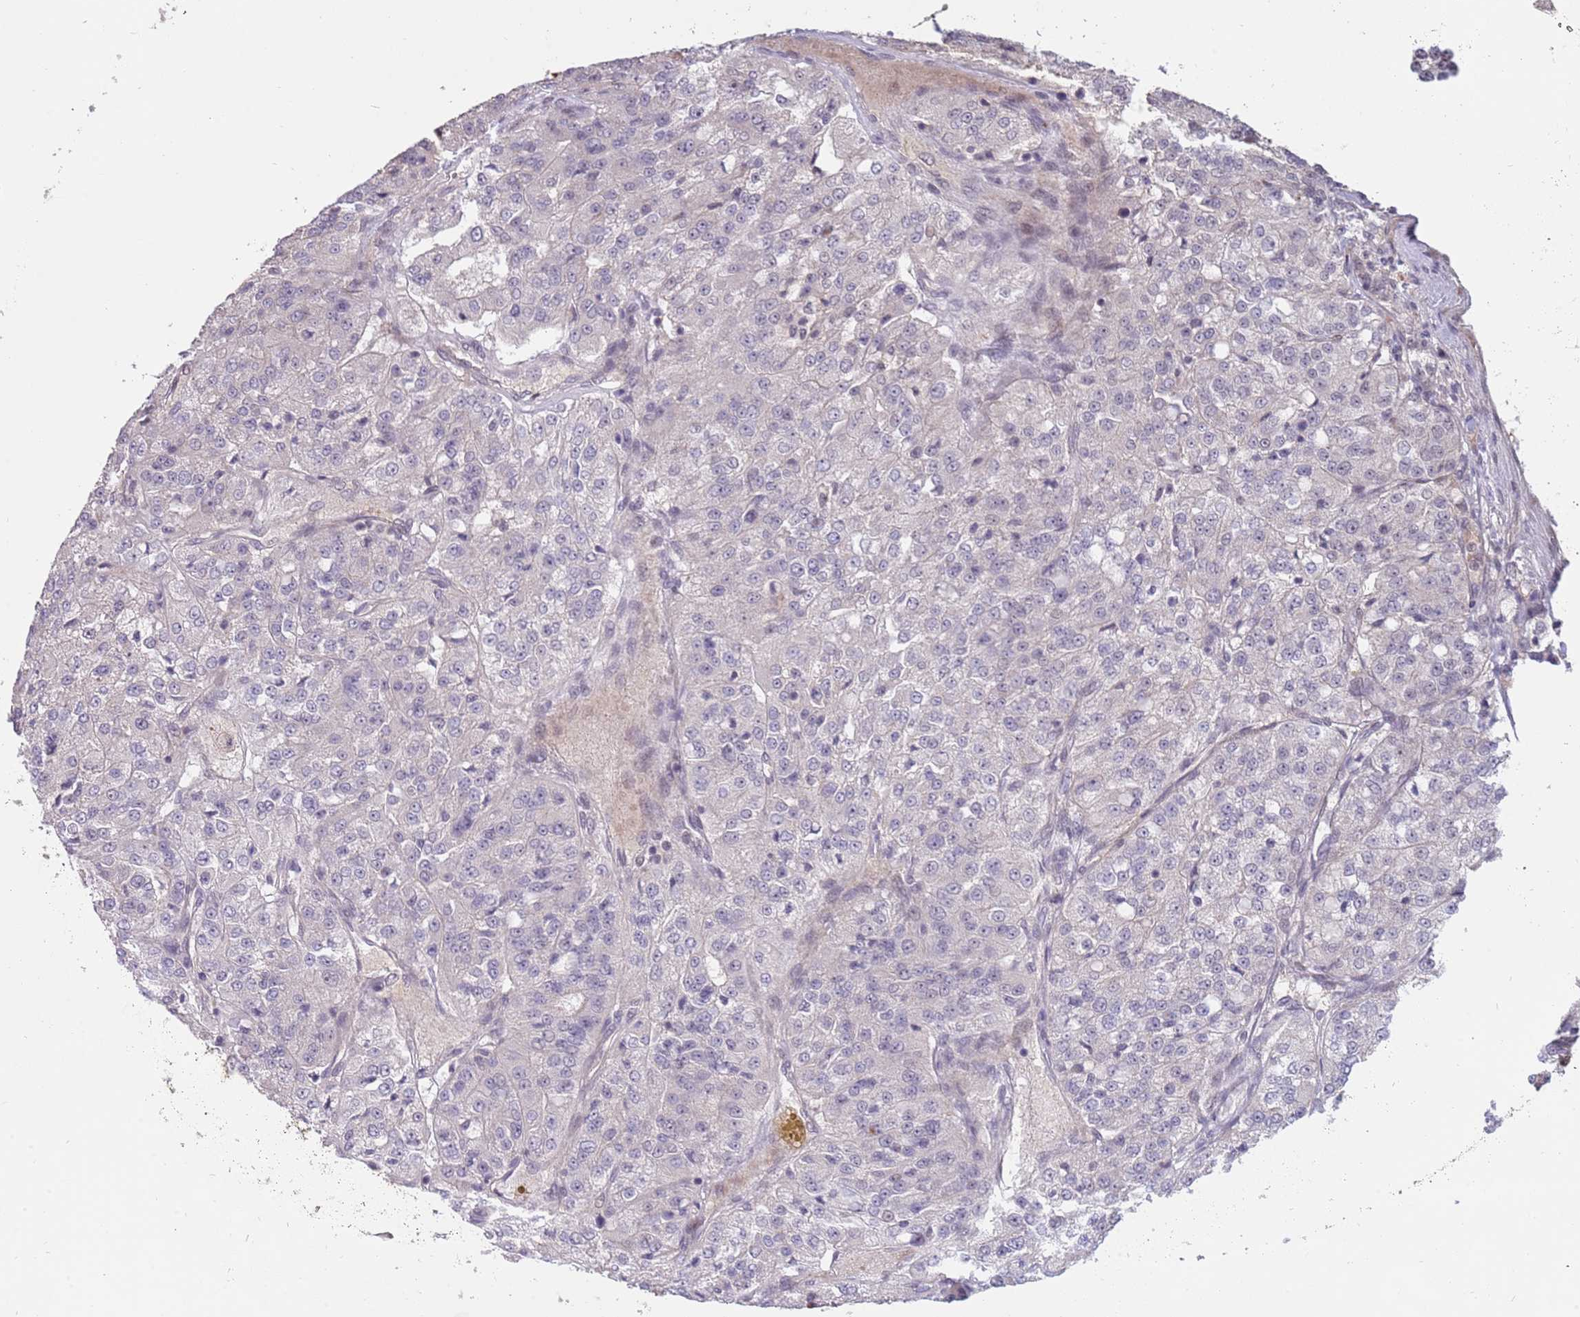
{"staining": {"intensity": "negative", "quantity": "none", "location": "none"}, "tissue": "renal cancer", "cell_type": "Tumor cells", "image_type": "cancer", "snomed": [{"axis": "morphology", "description": "Adenocarcinoma, NOS"}, {"axis": "topography", "description": "Kidney"}], "caption": "Micrograph shows no protein positivity in tumor cells of renal cancer (adenocarcinoma) tissue.", "gene": "ZBTB7A", "patient": {"sex": "female", "age": 63}}